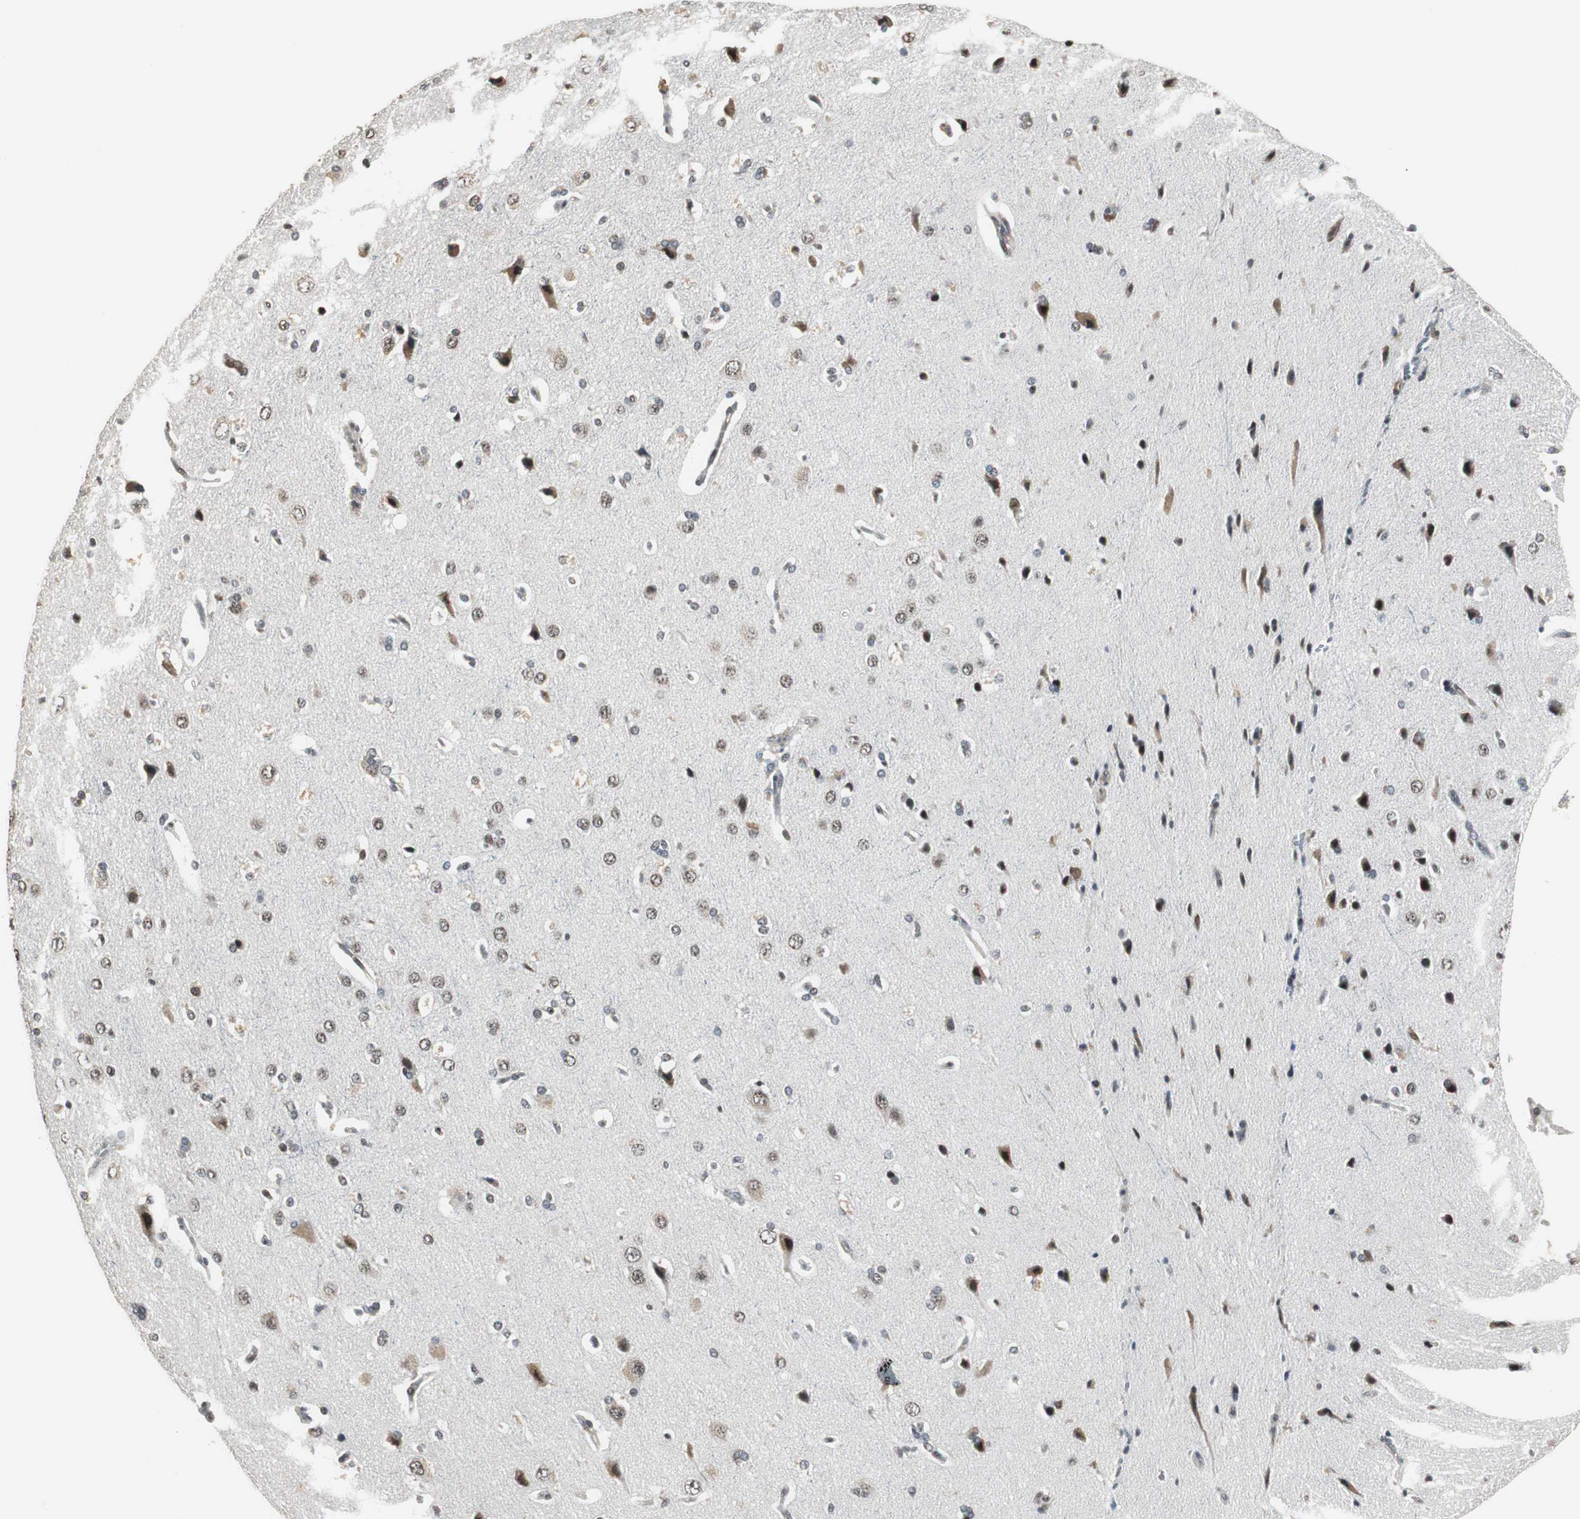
{"staining": {"intensity": "weak", "quantity": "25%-75%", "location": "cytoplasmic/membranous"}, "tissue": "cerebral cortex", "cell_type": "Endothelial cells", "image_type": "normal", "snomed": [{"axis": "morphology", "description": "Normal tissue, NOS"}, {"axis": "topography", "description": "Cerebral cortex"}], "caption": "IHC image of benign cerebral cortex: human cerebral cortex stained using immunohistochemistry (IHC) reveals low levels of weak protein expression localized specifically in the cytoplasmic/membranous of endothelial cells, appearing as a cytoplasmic/membranous brown color.", "gene": "MKX", "patient": {"sex": "male", "age": 62}}